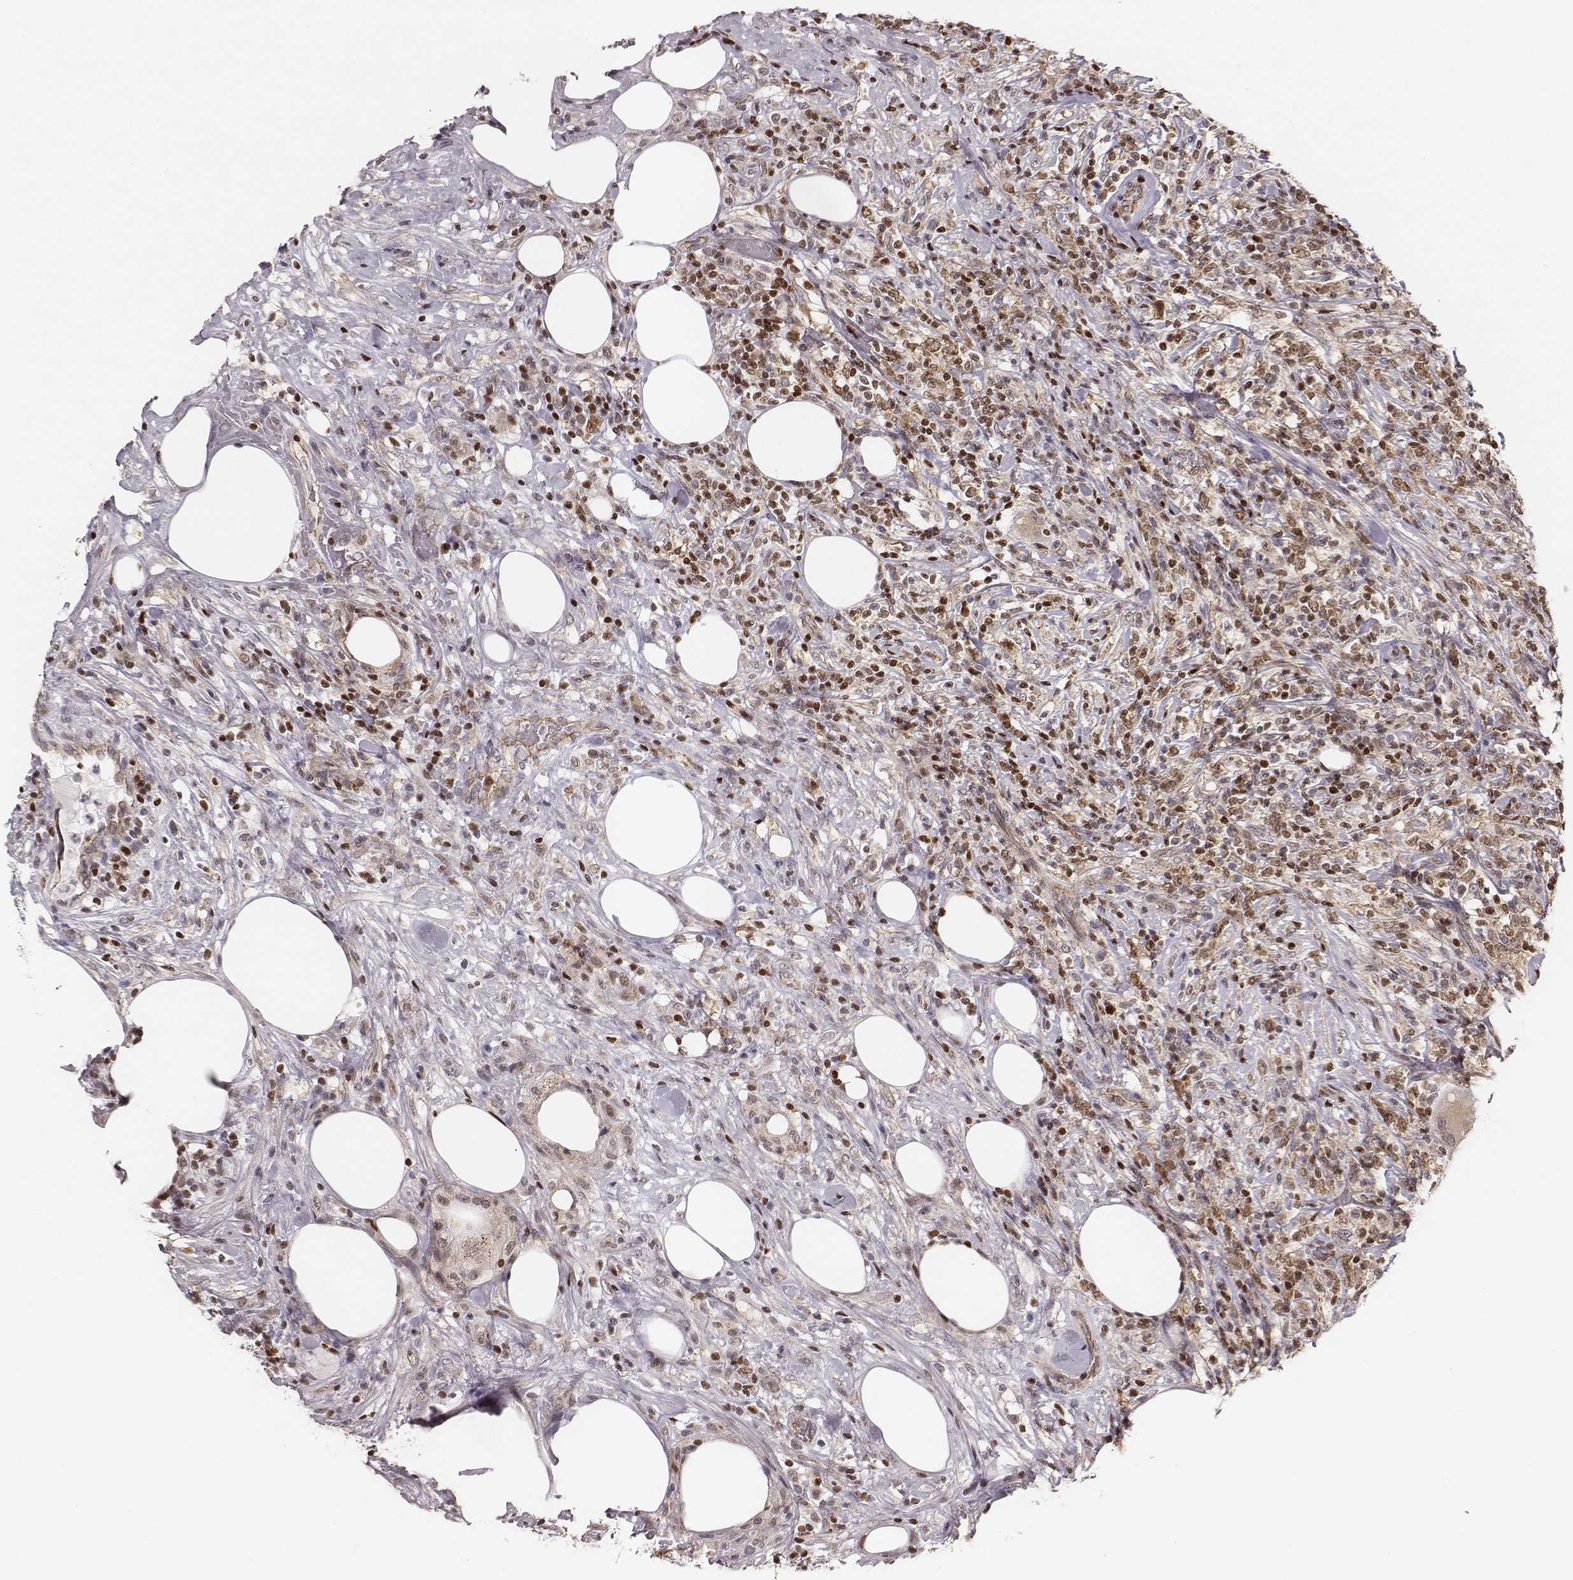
{"staining": {"intensity": "weak", "quantity": ">75%", "location": "nuclear"}, "tissue": "lymphoma", "cell_type": "Tumor cells", "image_type": "cancer", "snomed": [{"axis": "morphology", "description": "Malignant lymphoma, non-Hodgkin's type, High grade"}, {"axis": "topography", "description": "Lymph node"}], "caption": "Lymphoma tissue displays weak nuclear staining in approximately >75% of tumor cells Immunohistochemistry stains the protein of interest in brown and the nuclei are stained blue.", "gene": "WDR59", "patient": {"sex": "female", "age": 84}}